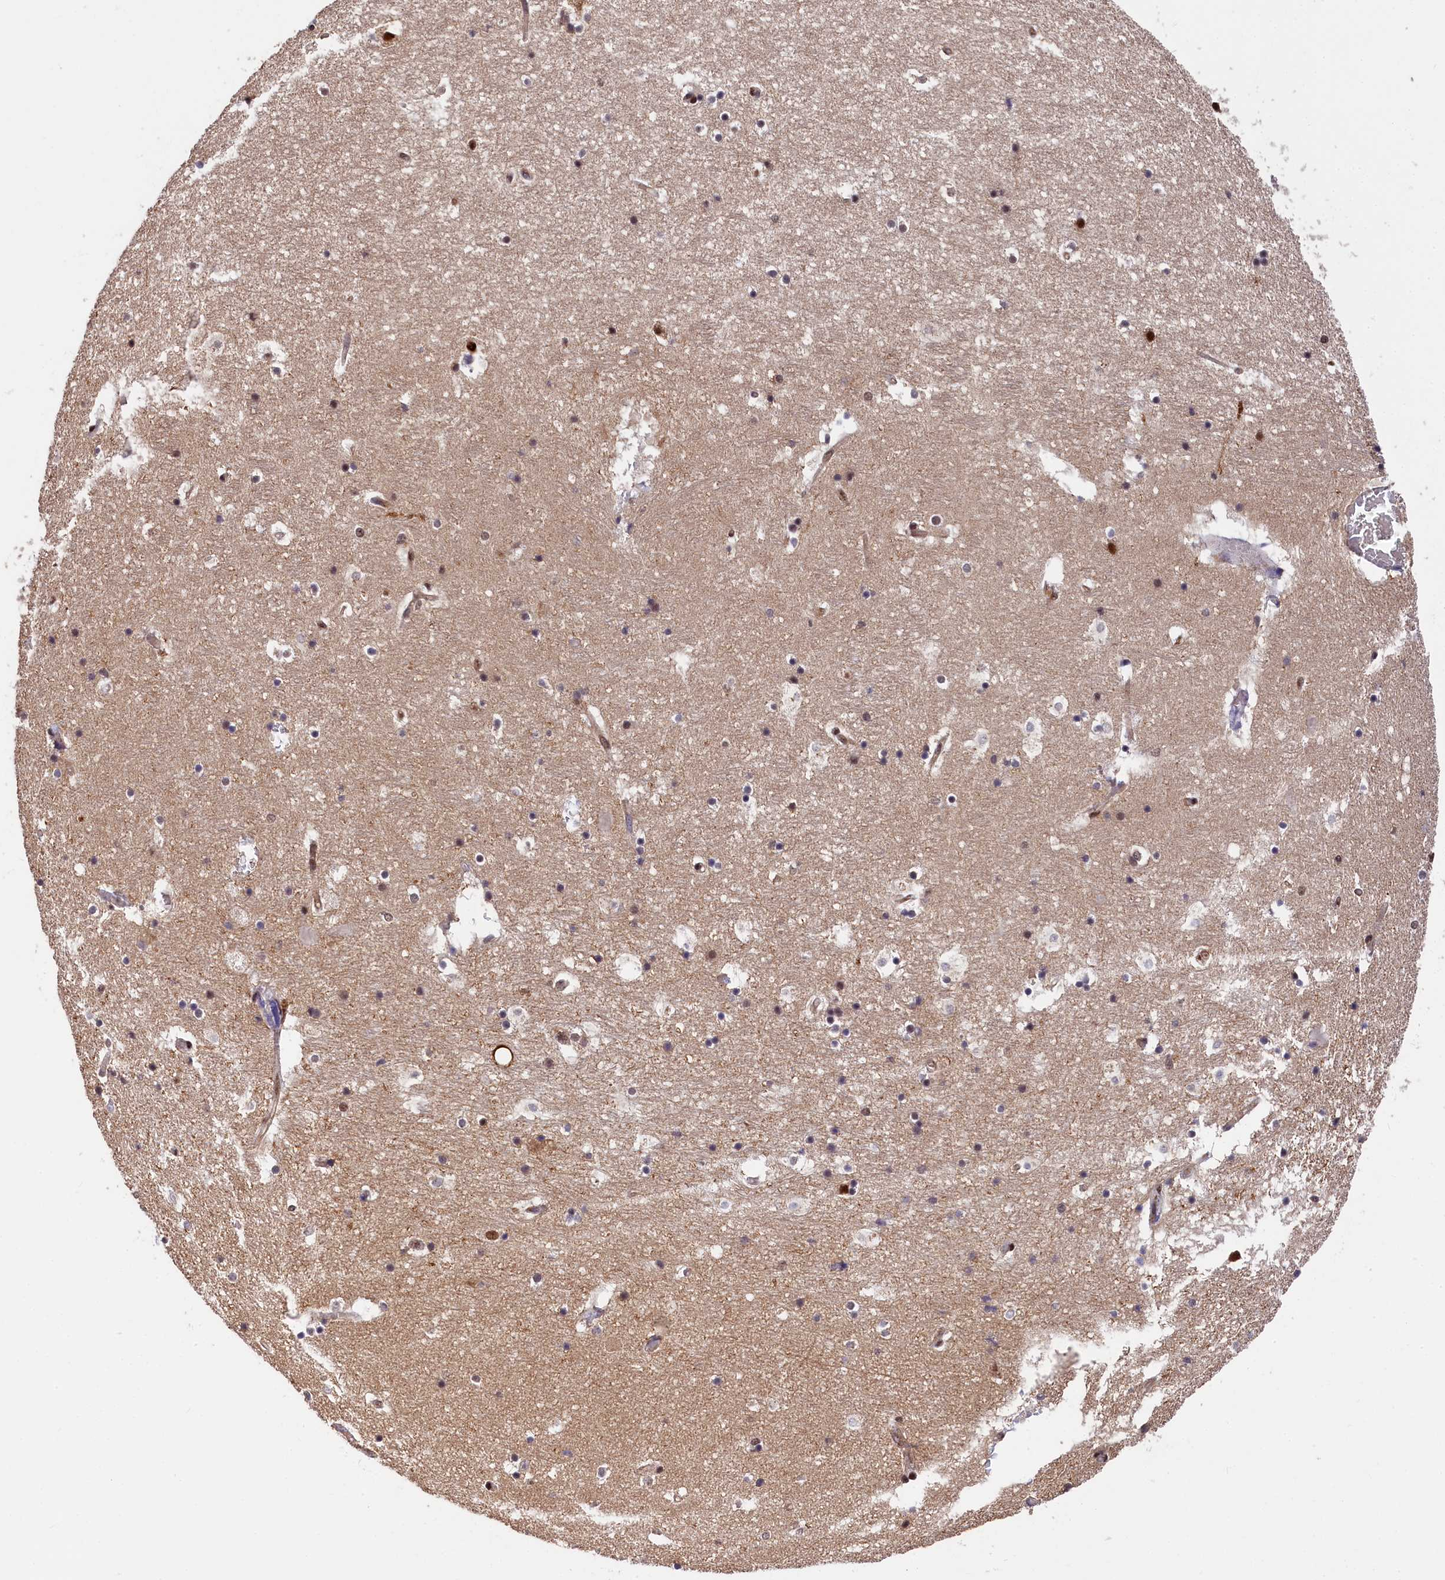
{"staining": {"intensity": "strong", "quantity": "<25%", "location": "nuclear"}, "tissue": "hippocampus", "cell_type": "Glial cells", "image_type": "normal", "snomed": [{"axis": "morphology", "description": "Normal tissue, NOS"}, {"axis": "topography", "description": "Hippocampus"}], "caption": "The micrograph shows a brown stain indicating the presence of a protein in the nuclear of glial cells in hippocampus. (DAB (3,3'-diaminobenzidine) = brown stain, brightfield microscopy at high magnification).", "gene": "ADIG", "patient": {"sex": "female", "age": 52}}